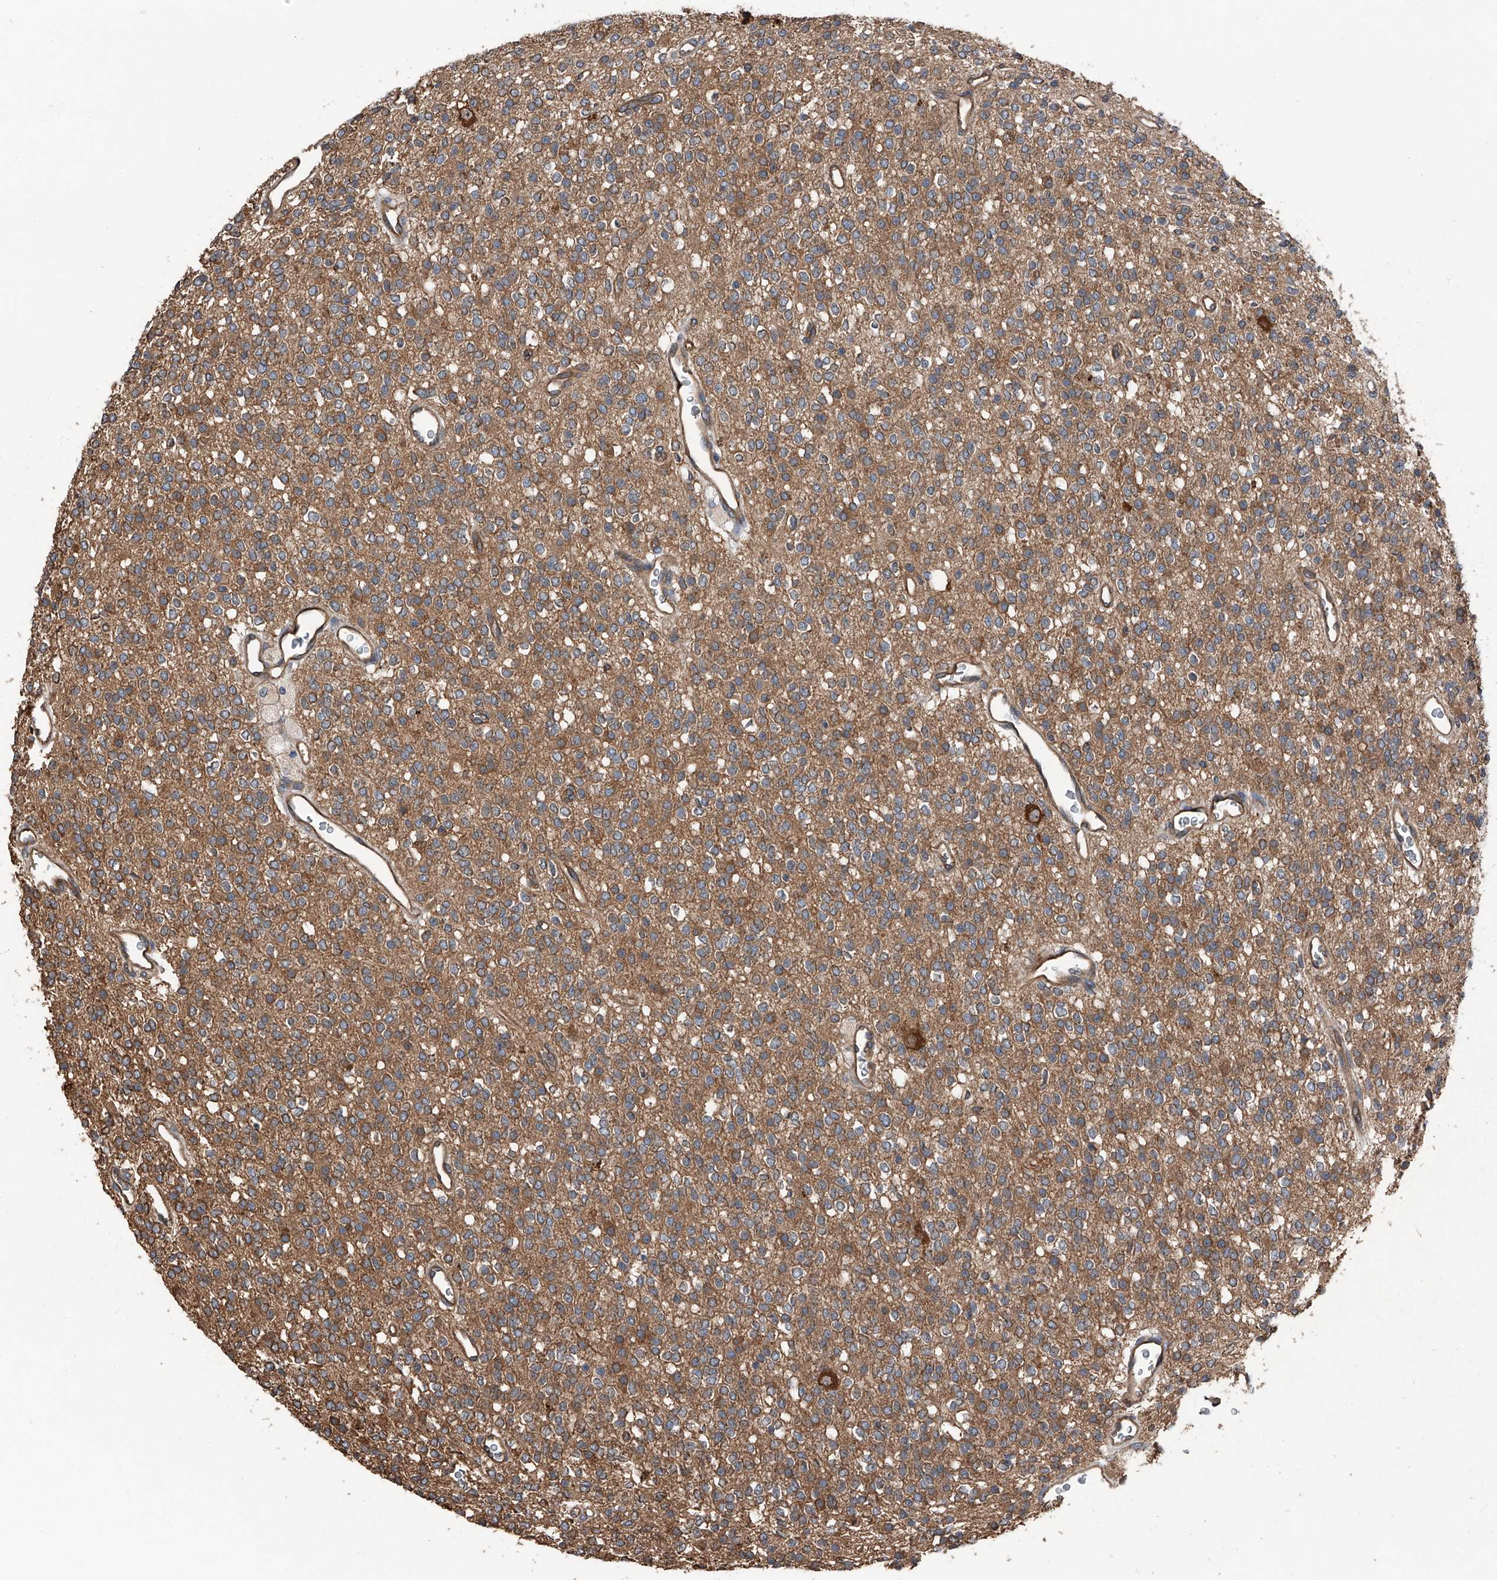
{"staining": {"intensity": "moderate", "quantity": "<25%", "location": "cytoplasmic/membranous"}, "tissue": "glioma", "cell_type": "Tumor cells", "image_type": "cancer", "snomed": [{"axis": "morphology", "description": "Glioma, malignant, High grade"}, {"axis": "topography", "description": "Brain"}], "caption": "Protein staining demonstrates moderate cytoplasmic/membranous positivity in approximately <25% of tumor cells in glioma. (IHC, brightfield microscopy, high magnification).", "gene": "KCNJ2", "patient": {"sex": "male", "age": 34}}